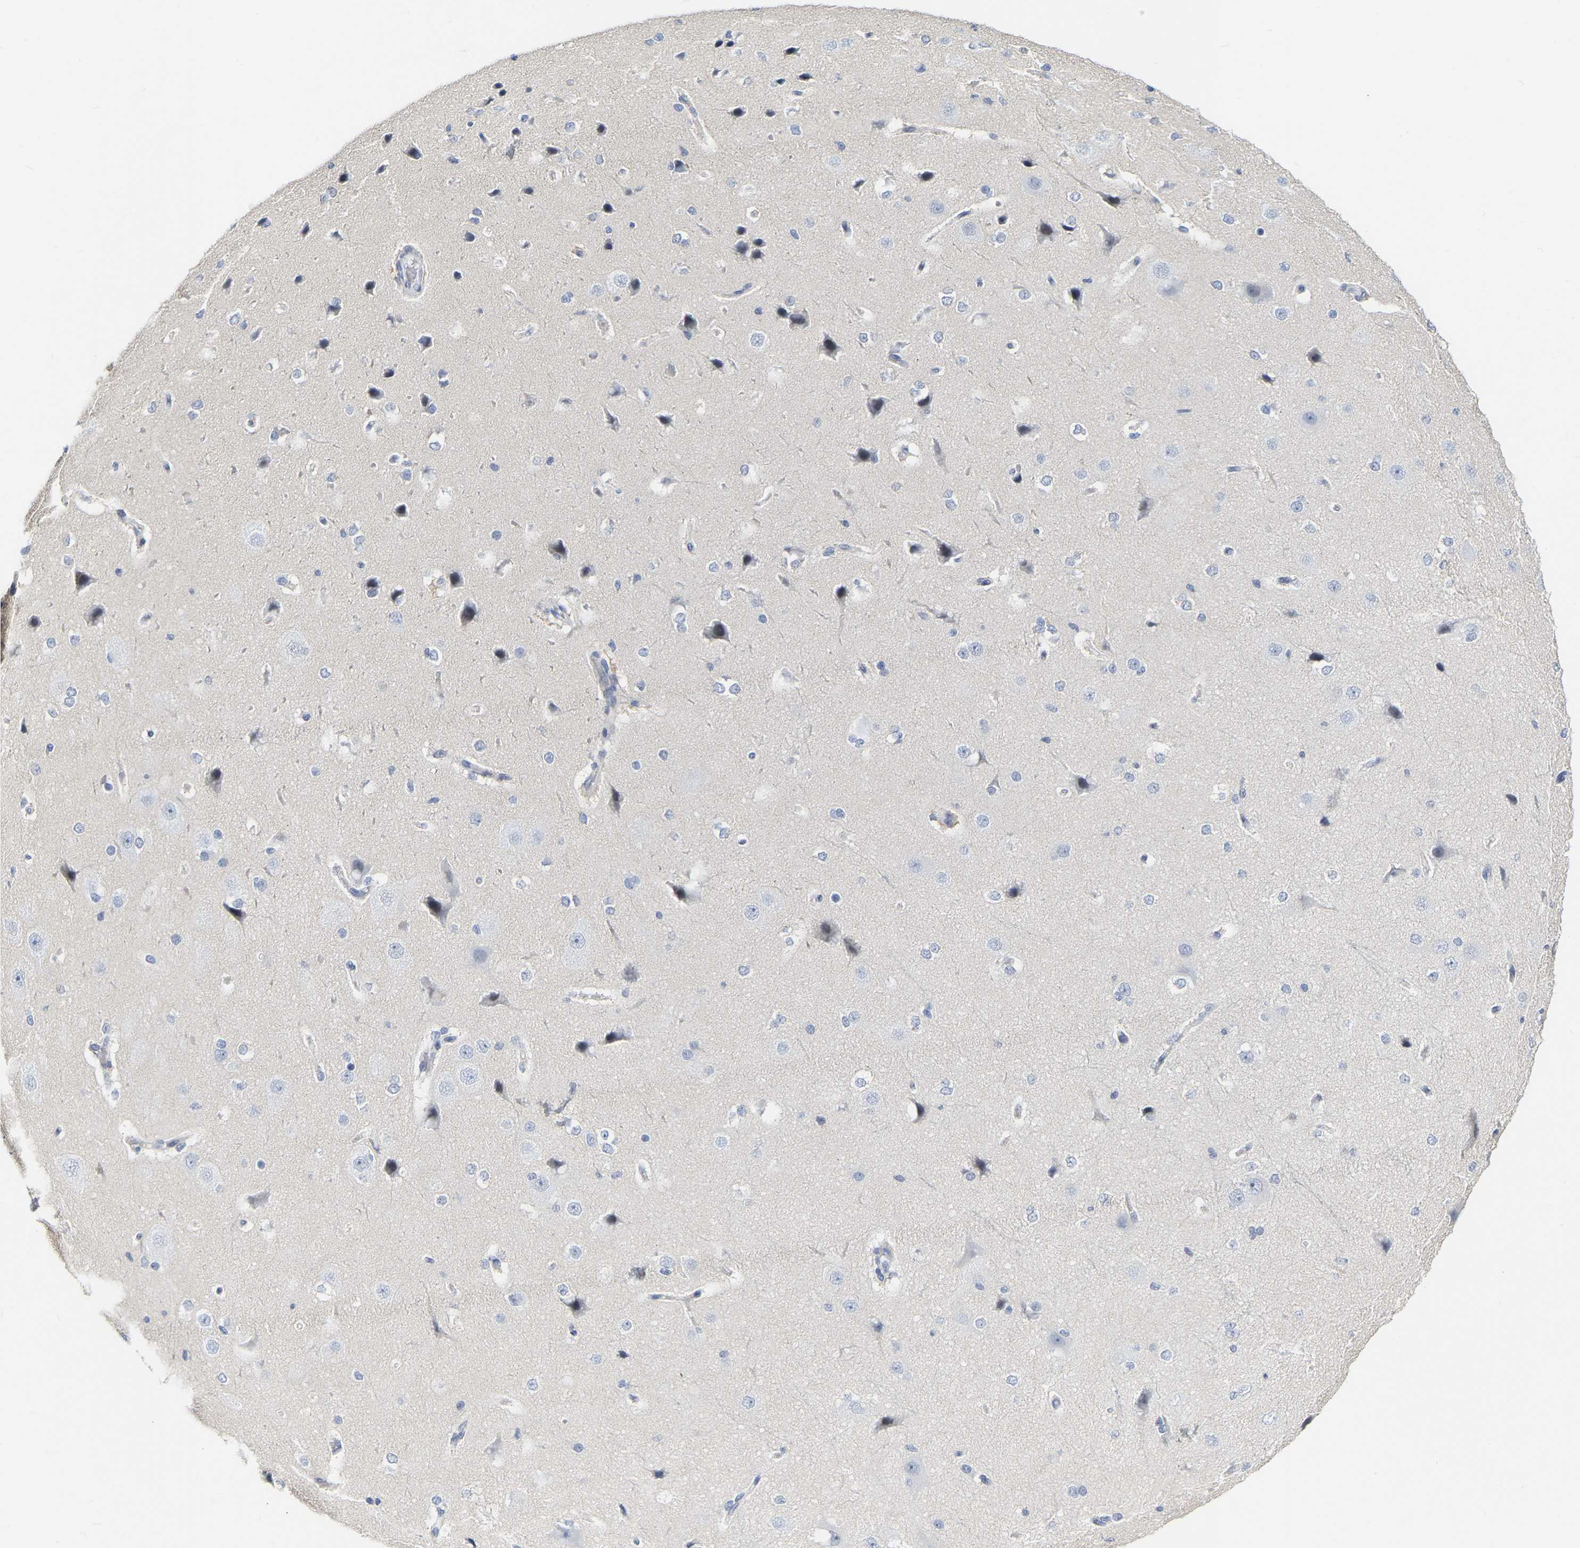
{"staining": {"intensity": "negative", "quantity": "none", "location": "none"}, "tissue": "cerebral cortex", "cell_type": "Endothelial cells", "image_type": "normal", "snomed": [{"axis": "morphology", "description": "Normal tissue, NOS"}, {"axis": "morphology", "description": "Developmental malformation"}, {"axis": "topography", "description": "Cerebral cortex"}], "caption": "DAB immunohistochemical staining of unremarkable human cerebral cortex exhibits no significant expression in endothelial cells.", "gene": "KRT76", "patient": {"sex": "female", "age": 30}}